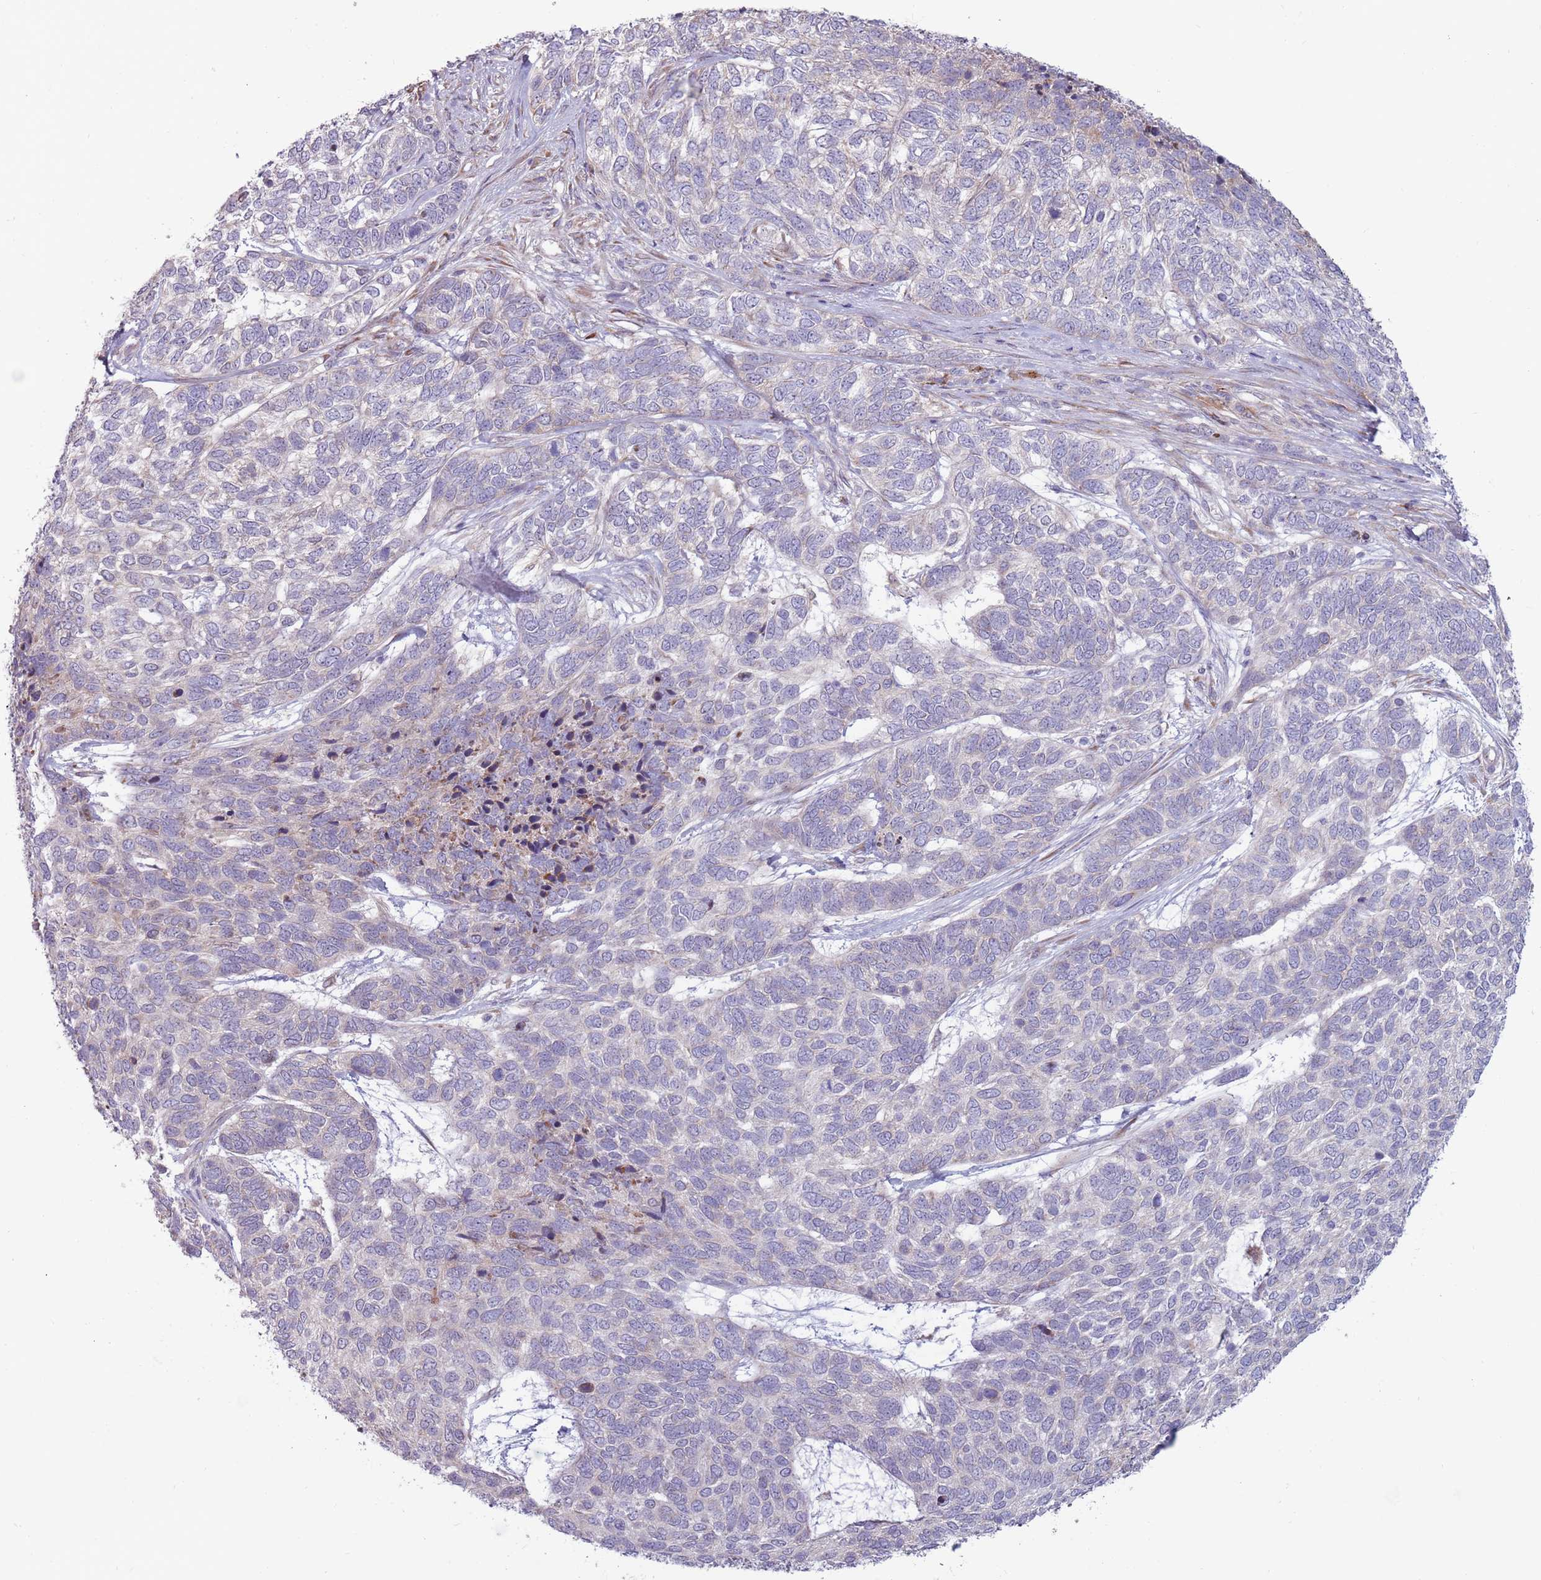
{"staining": {"intensity": "negative", "quantity": "none", "location": "none"}, "tissue": "skin cancer", "cell_type": "Tumor cells", "image_type": "cancer", "snomed": [{"axis": "morphology", "description": "Basal cell carcinoma"}, {"axis": "topography", "description": "Skin"}], "caption": "High power microscopy micrograph of an IHC photomicrograph of basal cell carcinoma (skin), revealing no significant expression in tumor cells.", "gene": "CCDC150", "patient": {"sex": "female", "age": 65}}